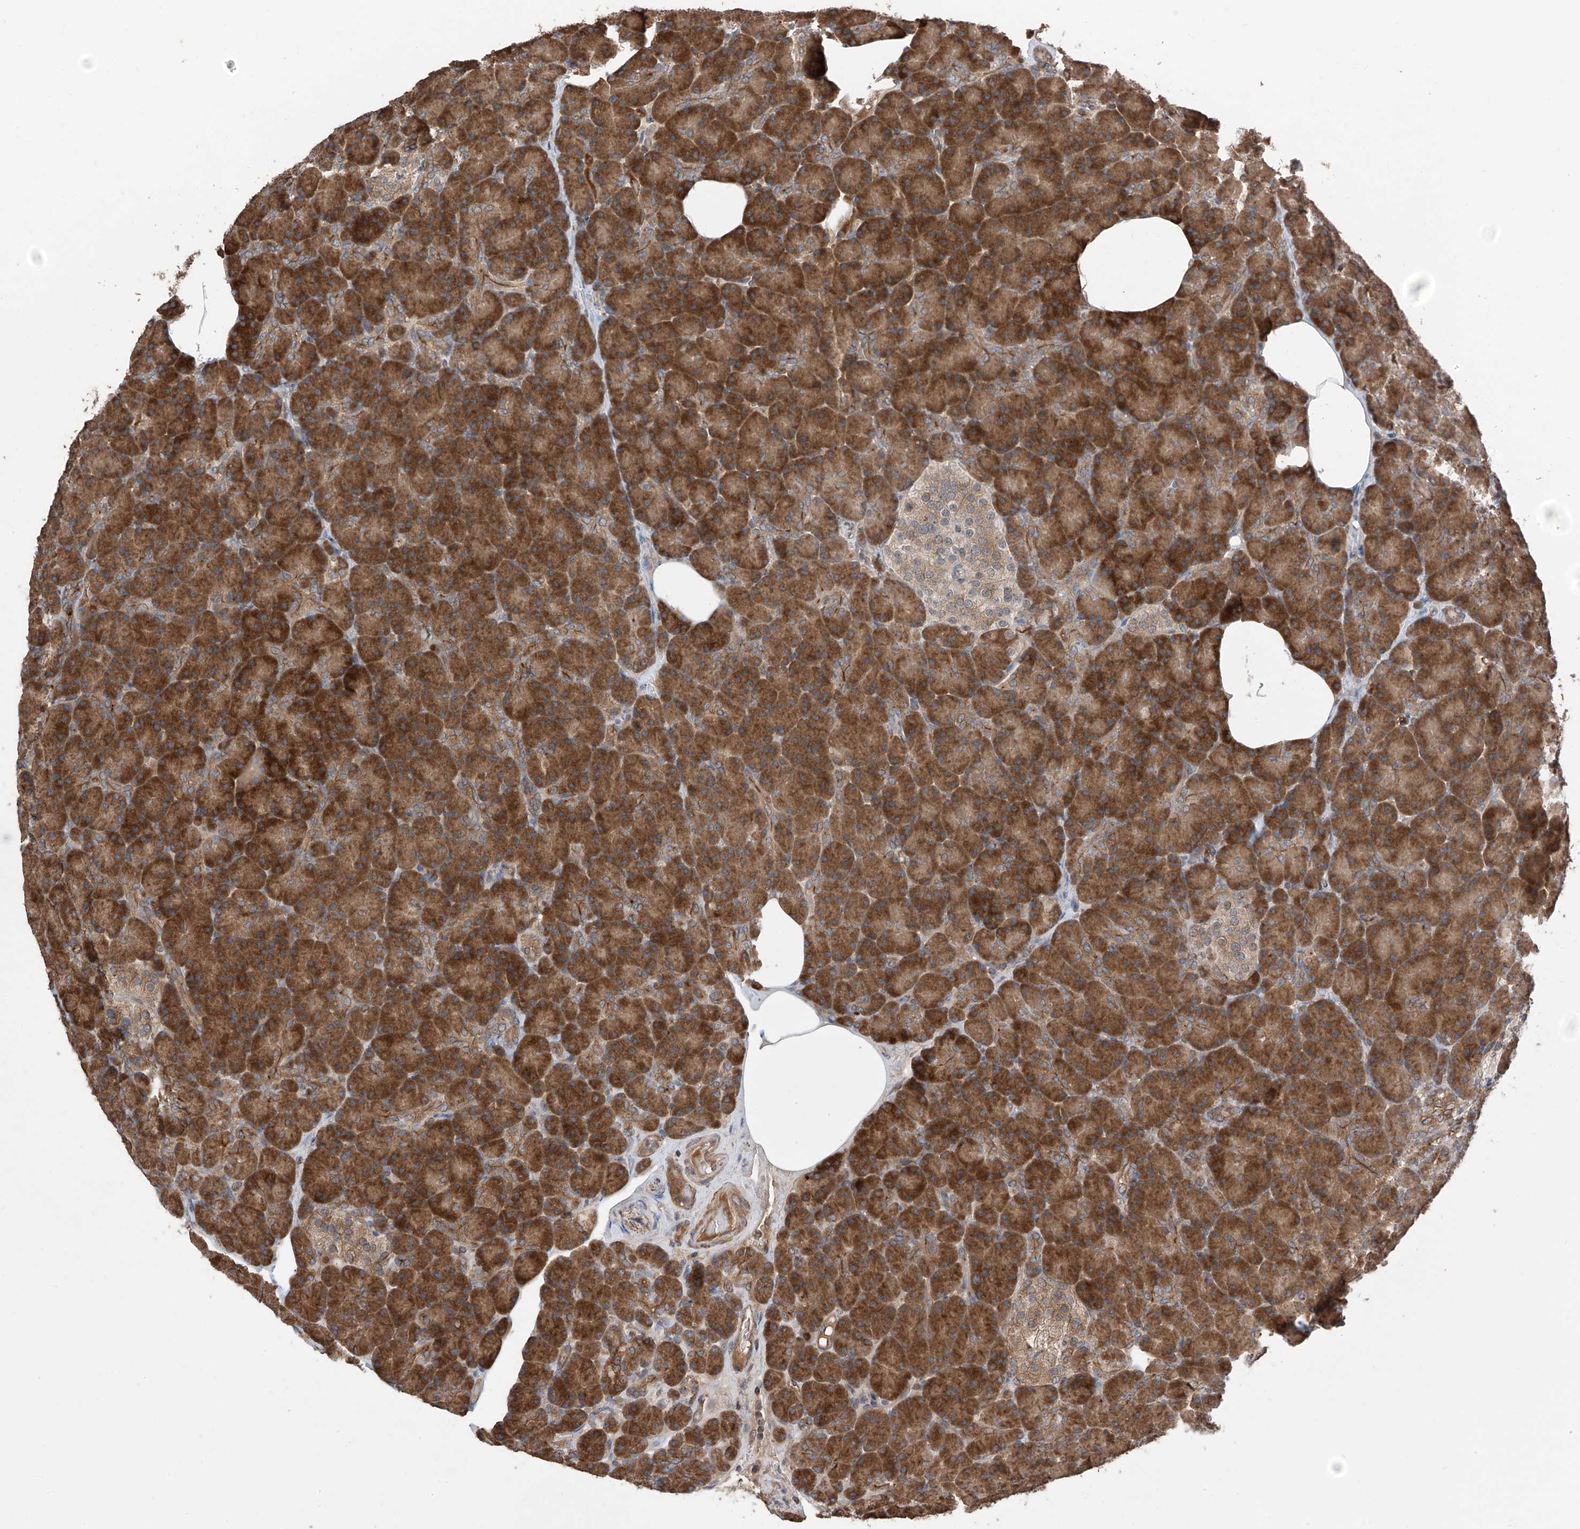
{"staining": {"intensity": "strong", "quantity": ">75%", "location": "cytoplasmic/membranous"}, "tissue": "pancreas", "cell_type": "Exocrine glandular cells", "image_type": "normal", "snomed": [{"axis": "morphology", "description": "Normal tissue, NOS"}, {"axis": "topography", "description": "Pancreas"}], "caption": "Immunohistochemistry (IHC) photomicrograph of benign human pancreas stained for a protein (brown), which reveals high levels of strong cytoplasmic/membranous staining in about >75% of exocrine glandular cells.", "gene": "RPAIN", "patient": {"sex": "female", "age": 43}}